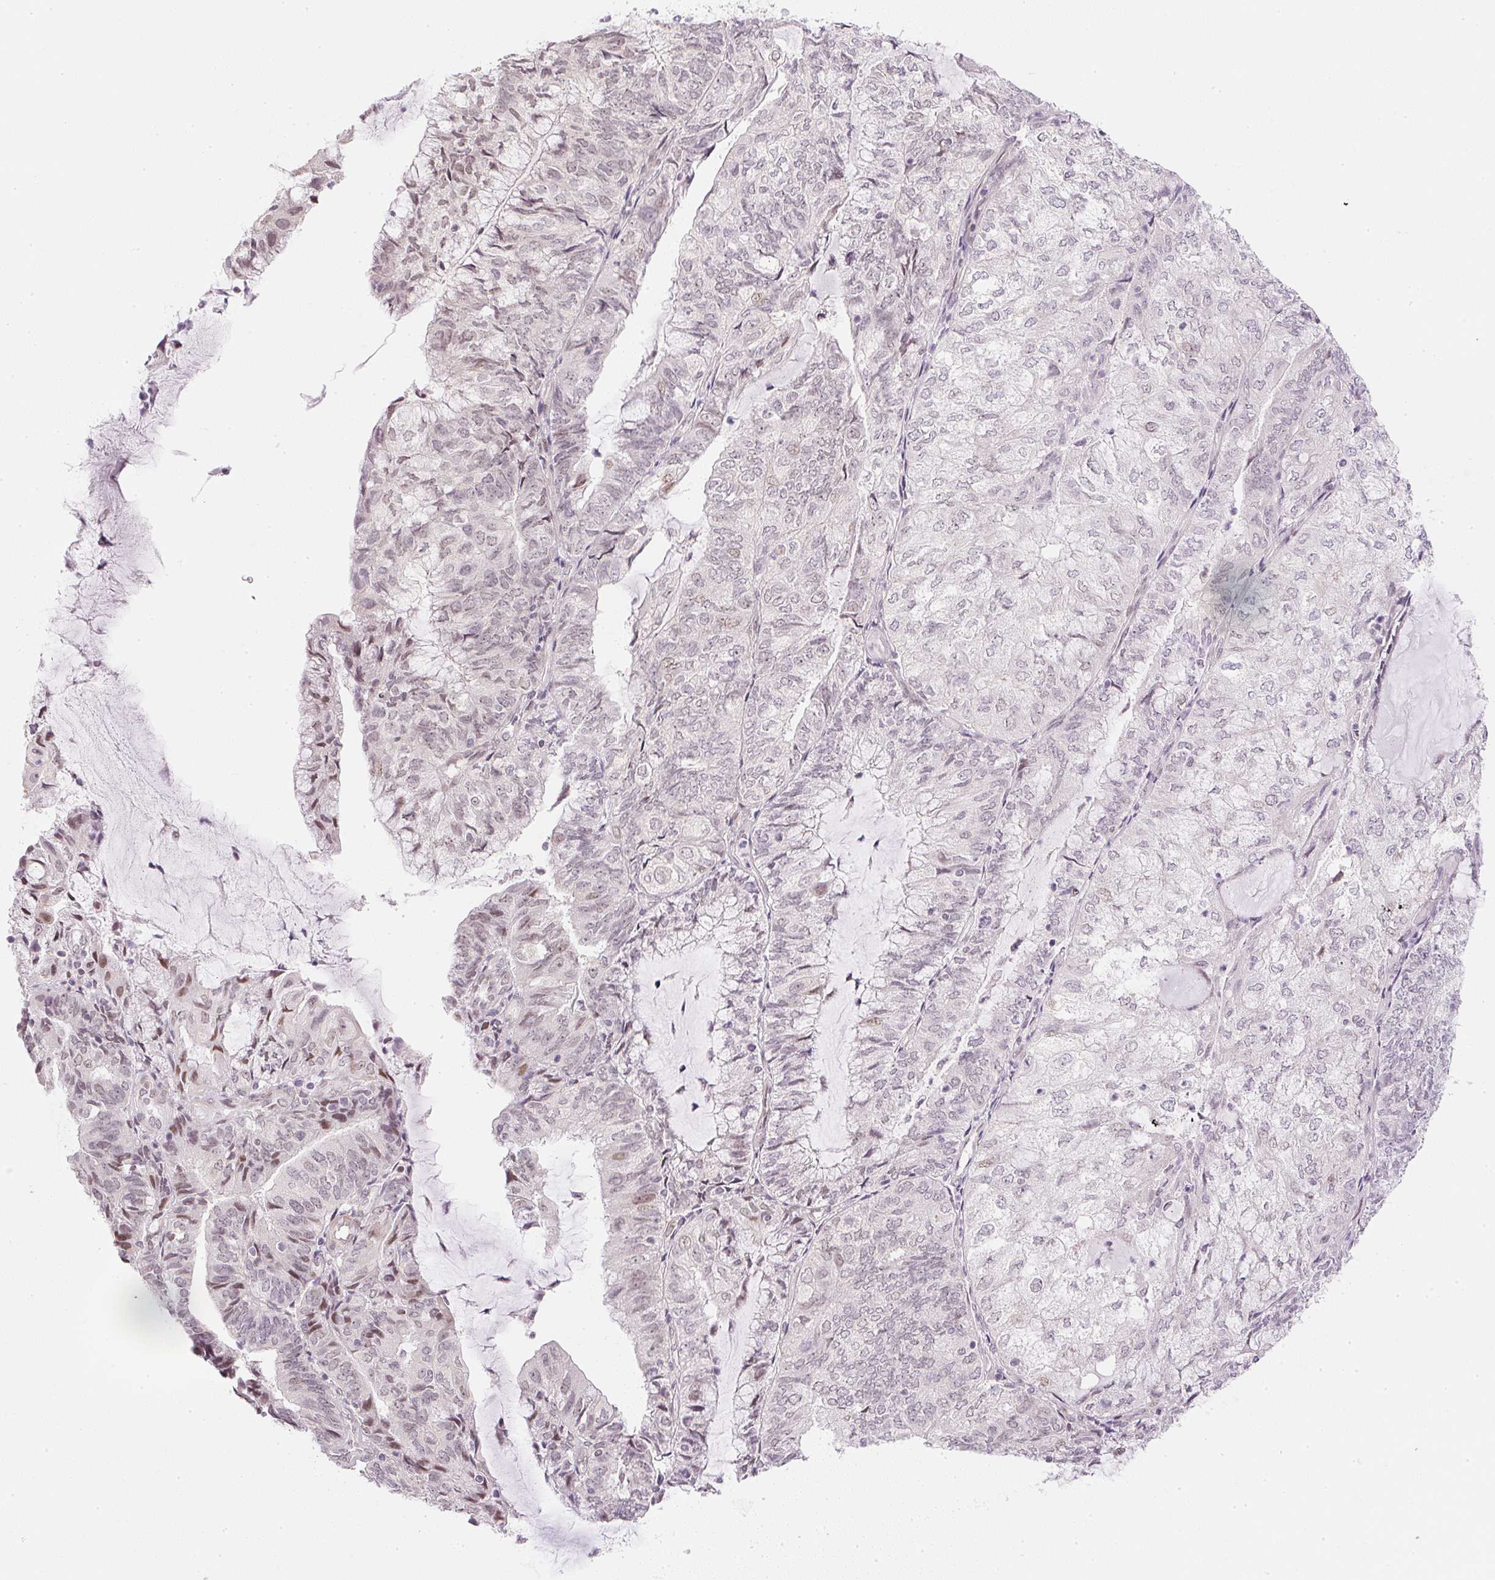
{"staining": {"intensity": "weak", "quantity": "25%-75%", "location": "nuclear"}, "tissue": "endometrial cancer", "cell_type": "Tumor cells", "image_type": "cancer", "snomed": [{"axis": "morphology", "description": "Adenocarcinoma, NOS"}, {"axis": "topography", "description": "Endometrium"}], "caption": "Tumor cells show low levels of weak nuclear positivity in about 25%-75% of cells in adenocarcinoma (endometrial).", "gene": "DPPA4", "patient": {"sex": "female", "age": 81}}